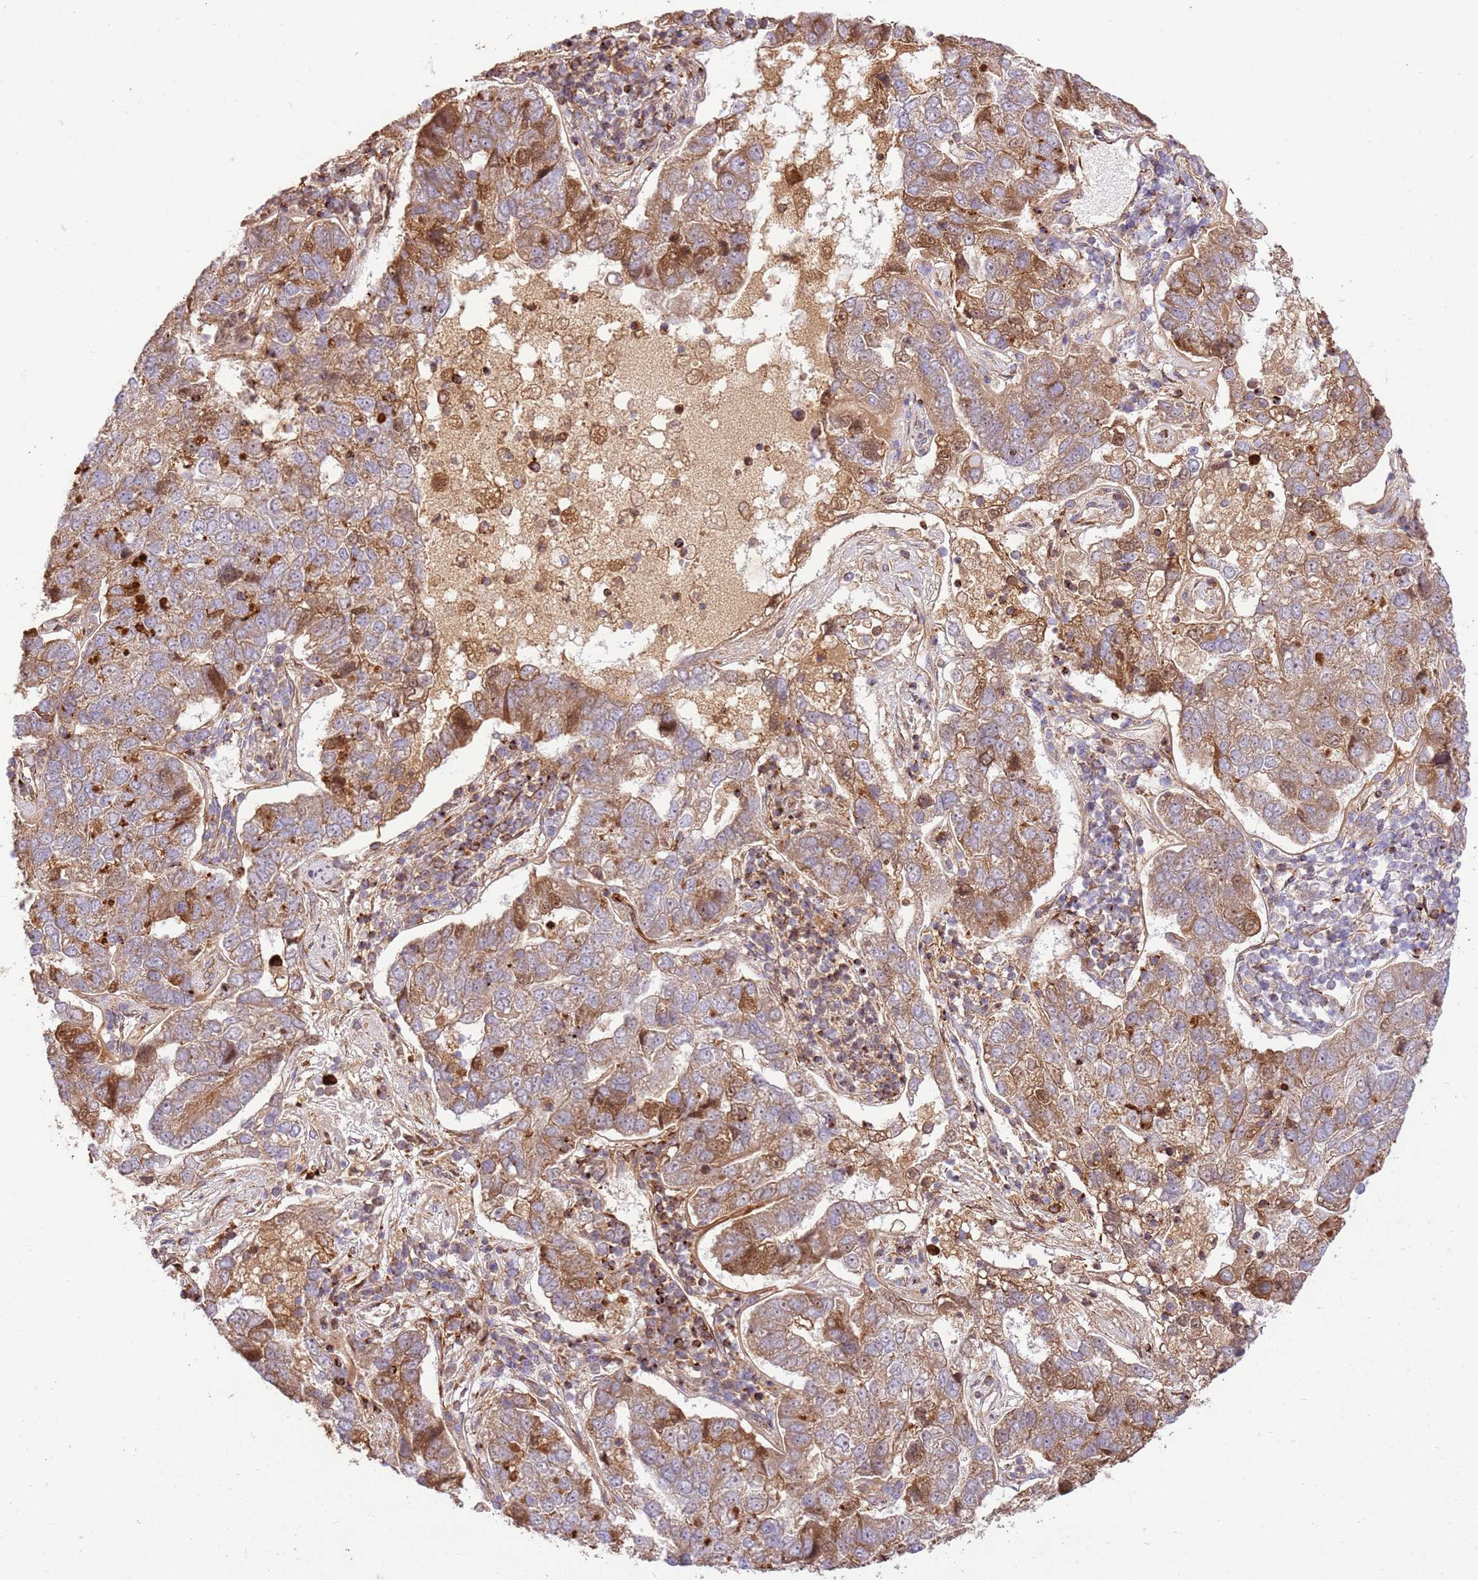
{"staining": {"intensity": "moderate", "quantity": ">75%", "location": "cytoplasmic/membranous"}, "tissue": "pancreatic cancer", "cell_type": "Tumor cells", "image_type": "cancer", "snomed": [{"axis": "morphology", "description": "Adenocarcinoma, NOS"}, {"axis": "topography", "description": "Pancreas"}], "caption": "Immunohistochemical staining of human pancreatic cancer (adenocarcinoma) demonstrates moderate cytoplasmic/membranous protein positivity in approximately >75% of tumor cells.", "gene": "KATNAL2", "patient": {"sex": "female", "age": 61}}